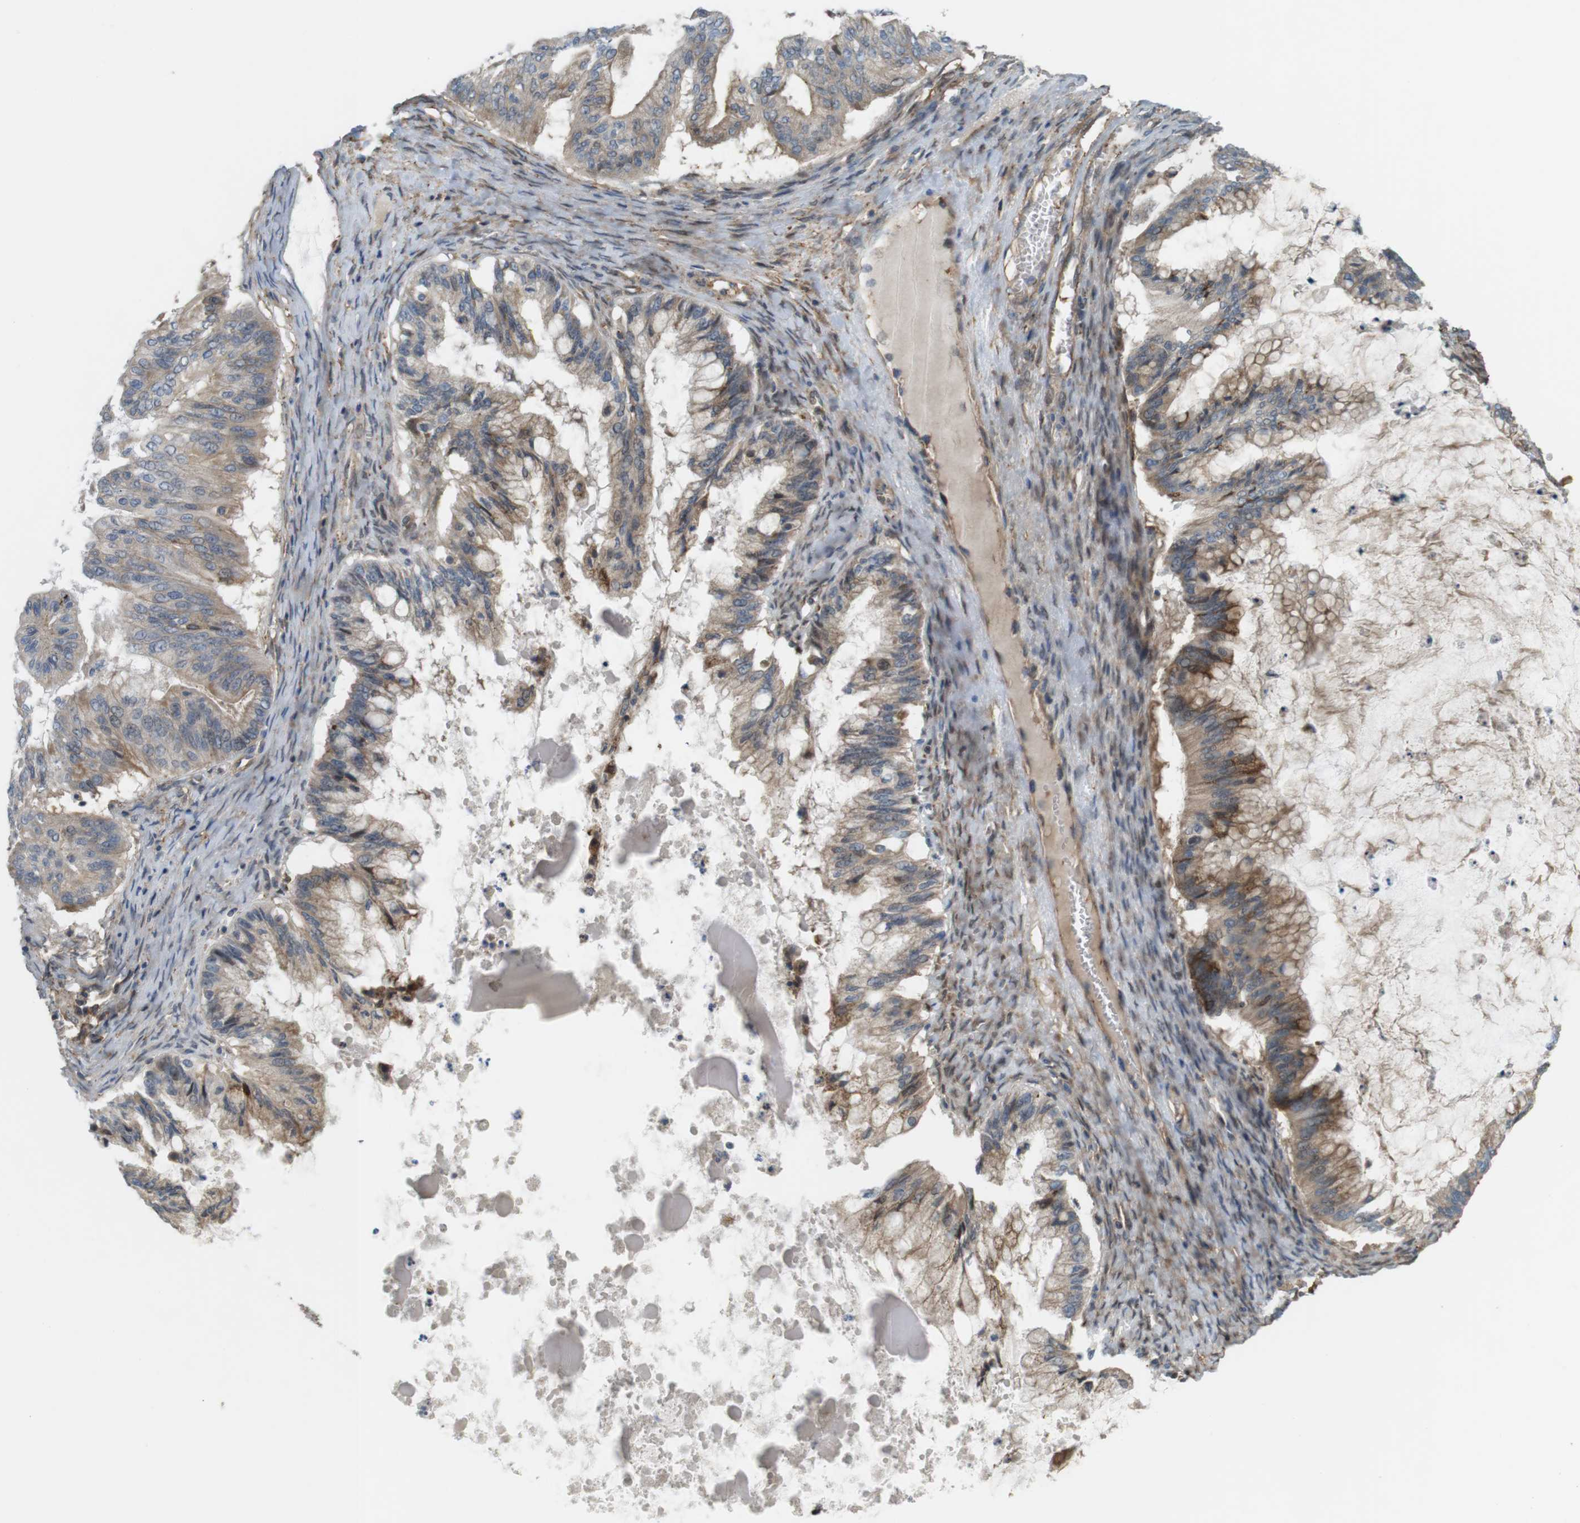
{"staining": {"intensity": "moderate", "quantity": "25%-75%", "location": "cytoplasmic/membranous"}, "tissue": "ovarian cancer", "cell_type": "Tumor cells", "image_type": "cancer", "snomed": [{"axis": "morphology", "description": "Cystadenocarcinoma, mucinous, NOS"}, {"axis": "topography", "description": "Ovary"}], "caption": "This photomicrograph exhibits ovarian mucinous cystadenocarcinoma stained with immunohistochemistry (IHC) to label a protein in brown. The cytoplasmic/membranous of tumor cells show moderate positivity for the protein. Nuclei are counter-stained blue.", "gene": "DDAH2", "patient": {"sex": "female", "age": 57}}